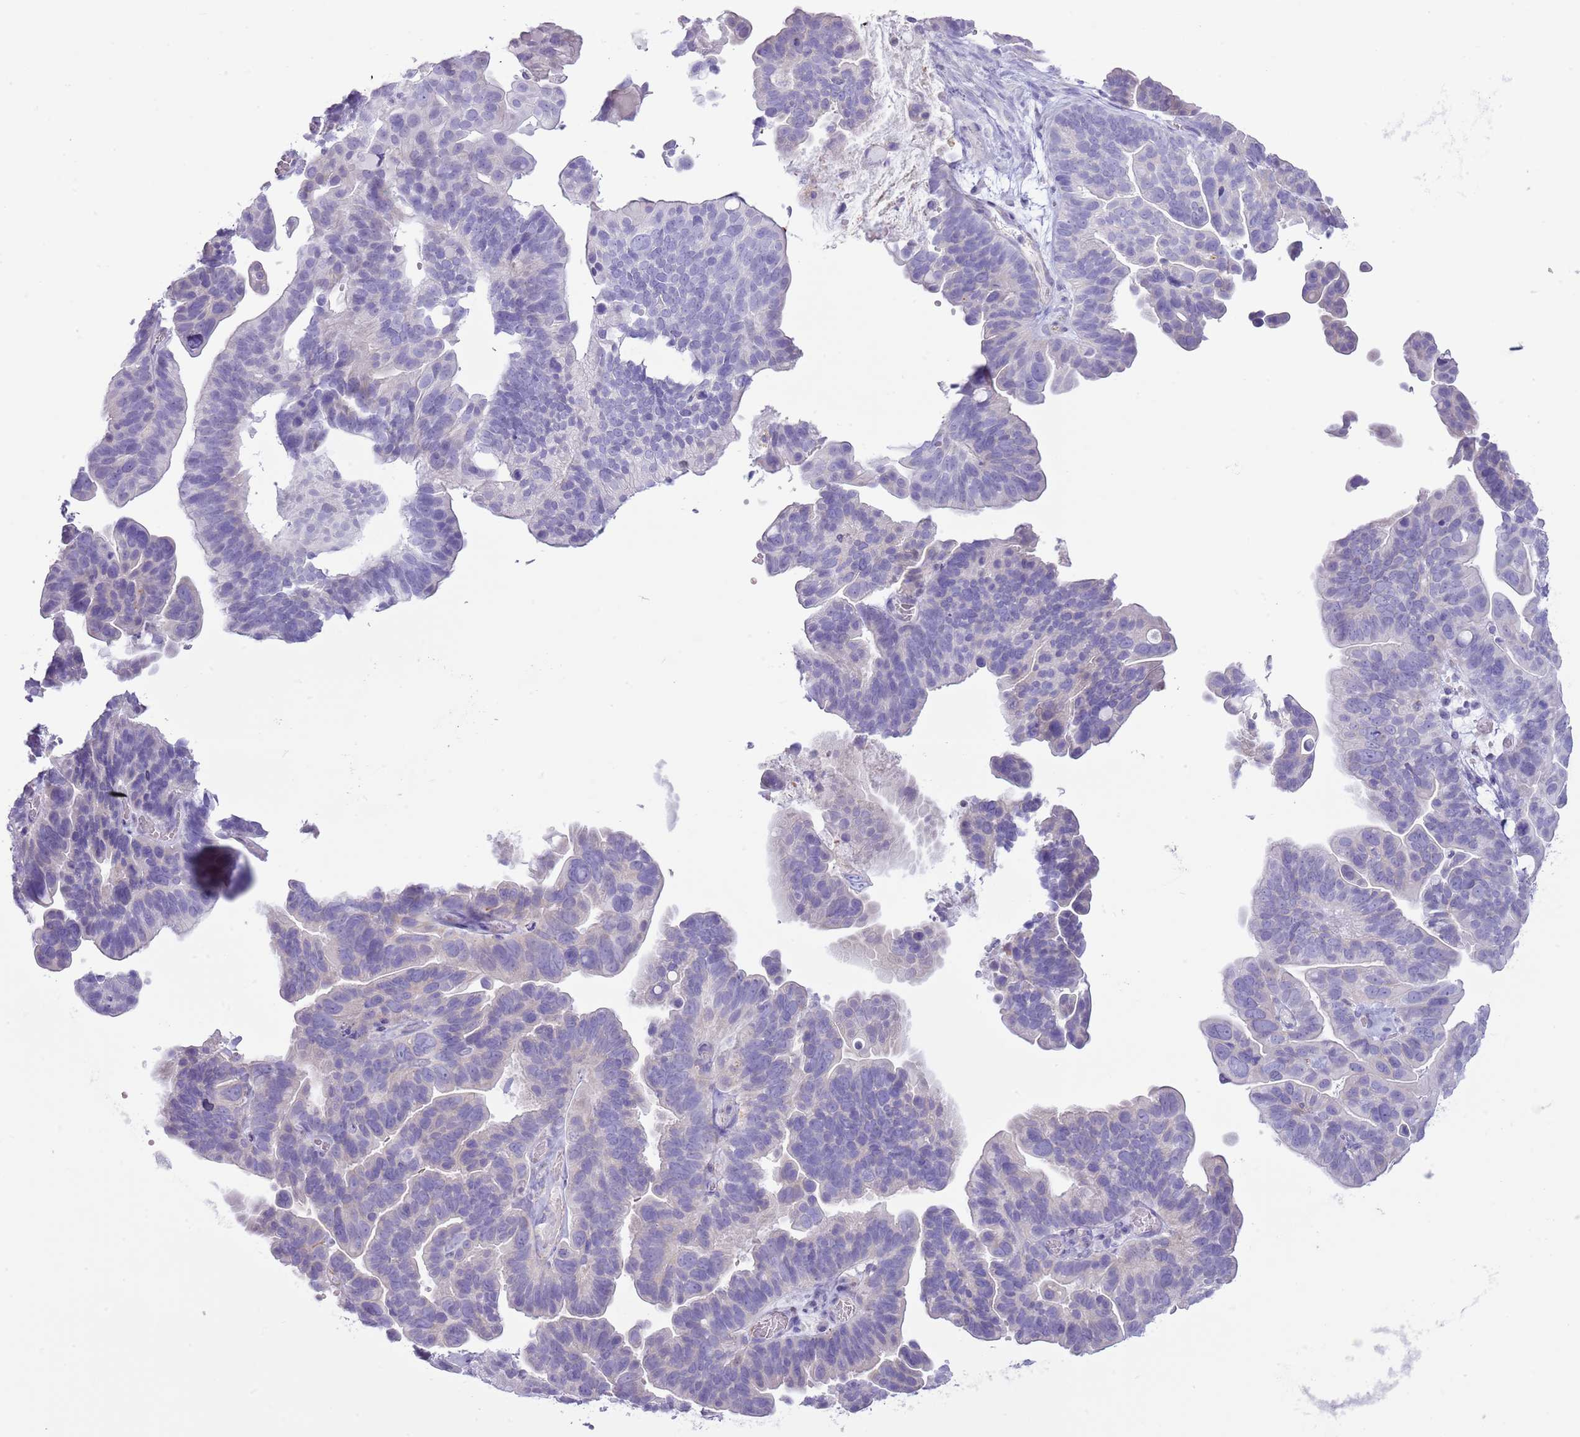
{"staining": {"intensity": "negative", "quantity": "none", "location": "none"}, "tissue": "ovarian cancer", "cell_type": "Tumor cells", "image_type": "cancer", "snomed": [{"axis": "morphology", "description": "Cystadenocarcinoma, serous, NOS"}, {"axis": "topography", "description": "Ovary"}], "caption": "A histopathology image of human serous cystadenocarcinoma (ovarian) is negative for staining in tumor cells.", "gene": "SLC23A1", "patient": {"sex": "female", "age": 56}}